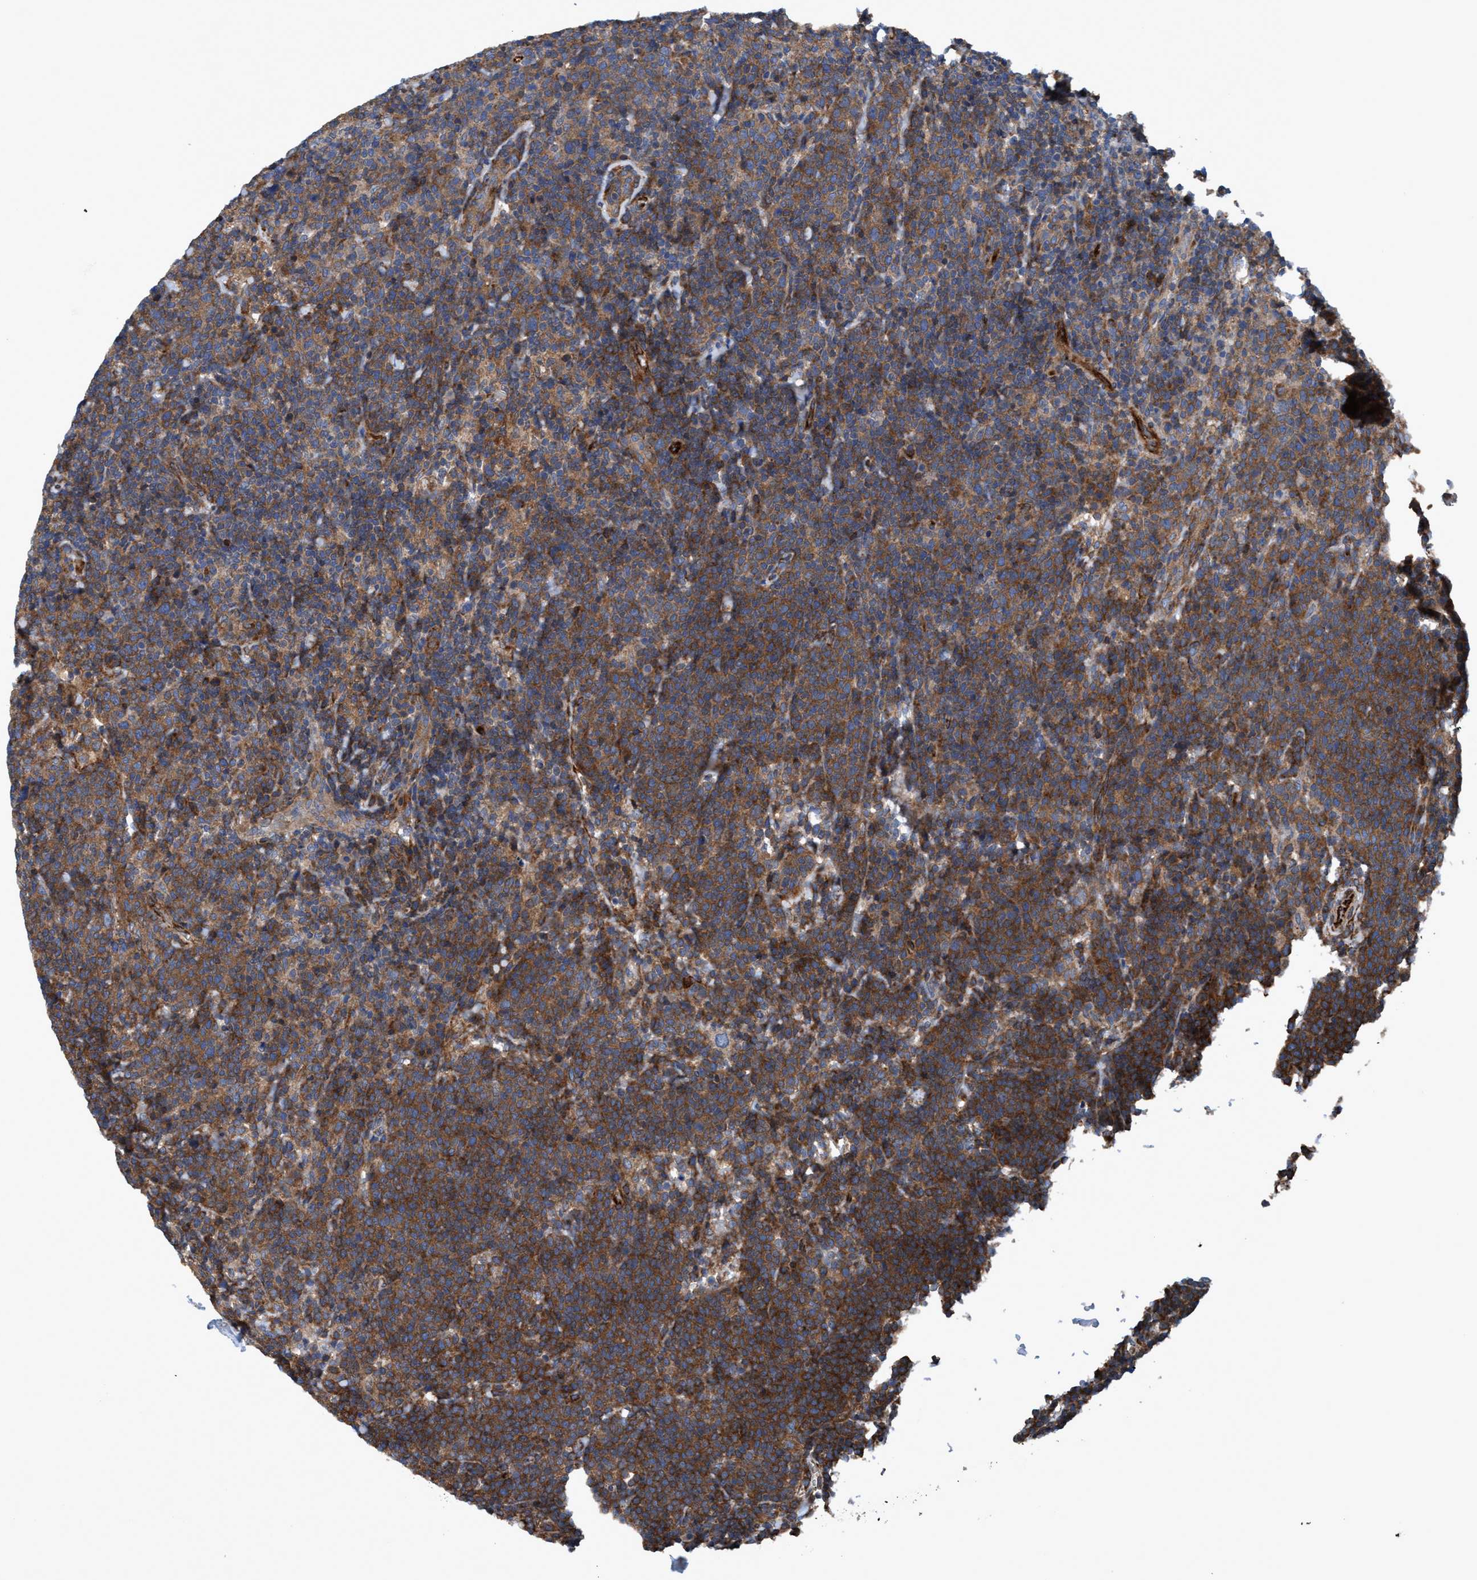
{"staining": {"intensity": "moderate", "quantity": ">75%", "location": "cytoplasmic/membranous"}, "tissue": "lymphoma", "cell_type": "Tumor cells", "image_type": "cancer", "snomed": [{"axis": "morphology", "description": "Malignant lymphoma, non-Hodgkin's type, High grade"}, {"axis": "topography", "description": "Lymph node"}], "caption": "Moderate cytoplasmic/membranous expression is appreciated in approximately >75% of tumor cells in high-grade malignant lymphoma, non-Hodgkin's type. (brown staining indicates protein expression, while blue staining denotes nuclei).", "gene": "NMT1", "patient": {"sex": "male", "age": 61}}